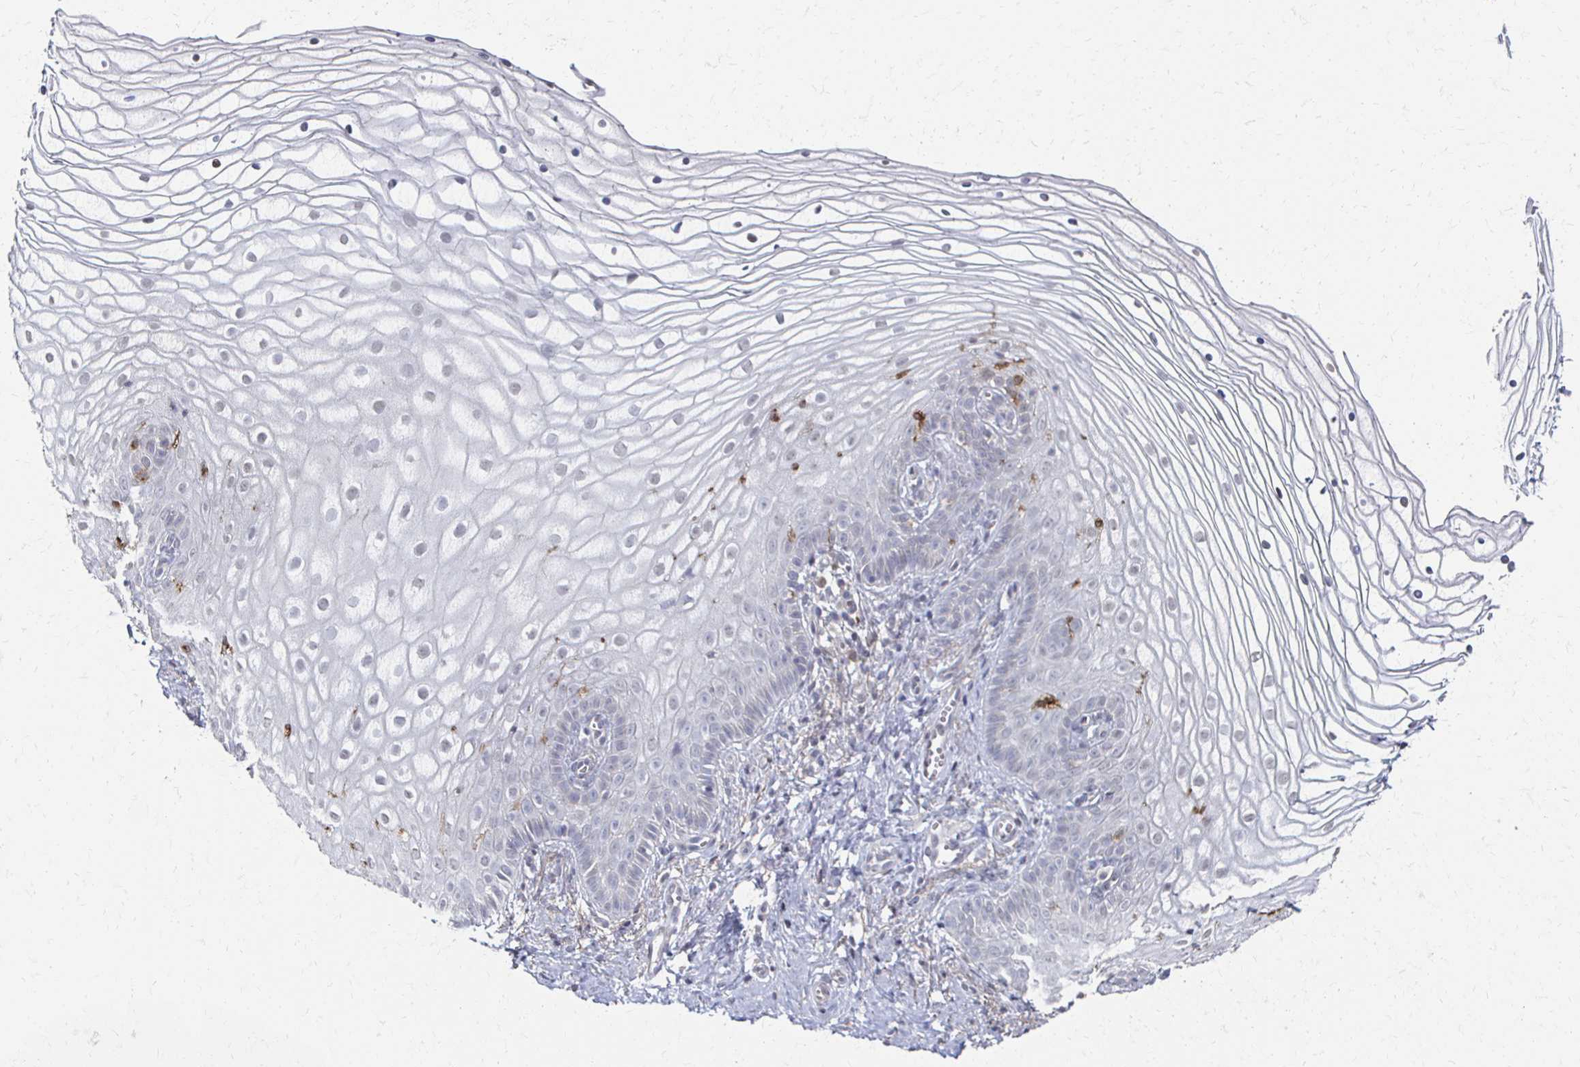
{"staining": {"intensity": "negative", "quantity": "none", "location": "none"}, "tissue": "vagina", "cell_type": "Squamous epithelial cells", "image_type": "normal", "snomed": [{"axis": "morphology", "description": "Normal tissue, NOS"}, {"axis": "topography", "description": "Vagina"}], "caption": "IHC micrograph of unremarkable vagina: human vagina stained with DAB (3,3'-diaminobenzidine) exhibits no significant protein expression in squamous epithelial cells. (DAB (3,3'-diaminobenzidine) immunohistochemistry visualized using brightfield microscopy, high magnification).", "gene": "DAB1", "patient": {"sex": "female", "age": 56}}